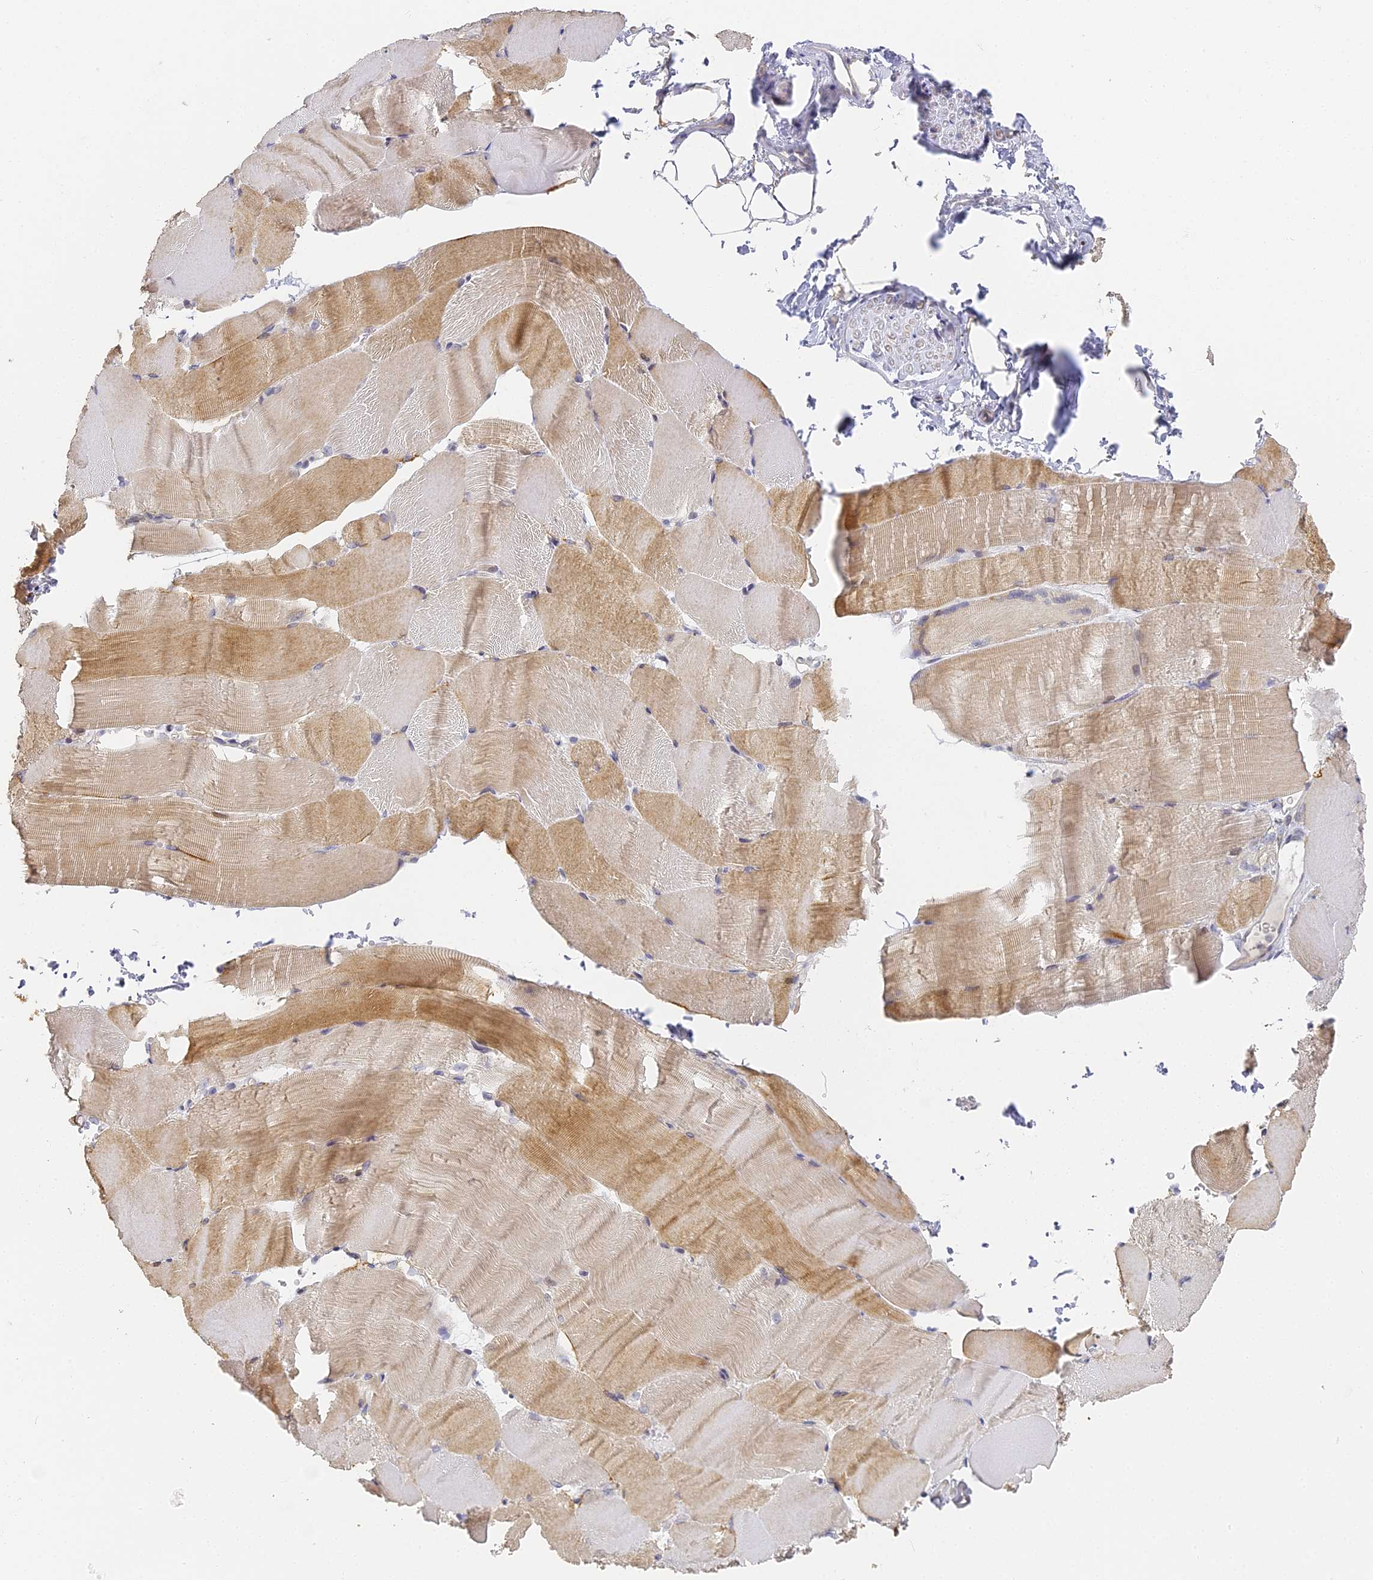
{"staining": {"intensity": "moderate", "quantity": "25%-75%", "location": "cytoplasmic/membranous"}, "tissue": "skeletal muscle", "cell_type": "Myocytes", "image_type": "normal", "snomed": [{"axis": "morphology", "description": "Normal tissue, NOS"}, {"axis": "topography", "description": "Skeletal muscle"}, {"axis": "topography", "description": "Parathyroid gland"}], "caption": "Skeletal muscle was stained to show a protein in brown. There is medium levels of moderate cytoplasmic/membranous staining in approximately 25%-75% of myocytes. Using DAB (3,3'-diaminobenzidine) (brown) and hematoxylin (blue) stains, captured at high magnification using brightfield microscopy.", "gene": "GJA1", "patient": {"sex": "female", "age": 37}}